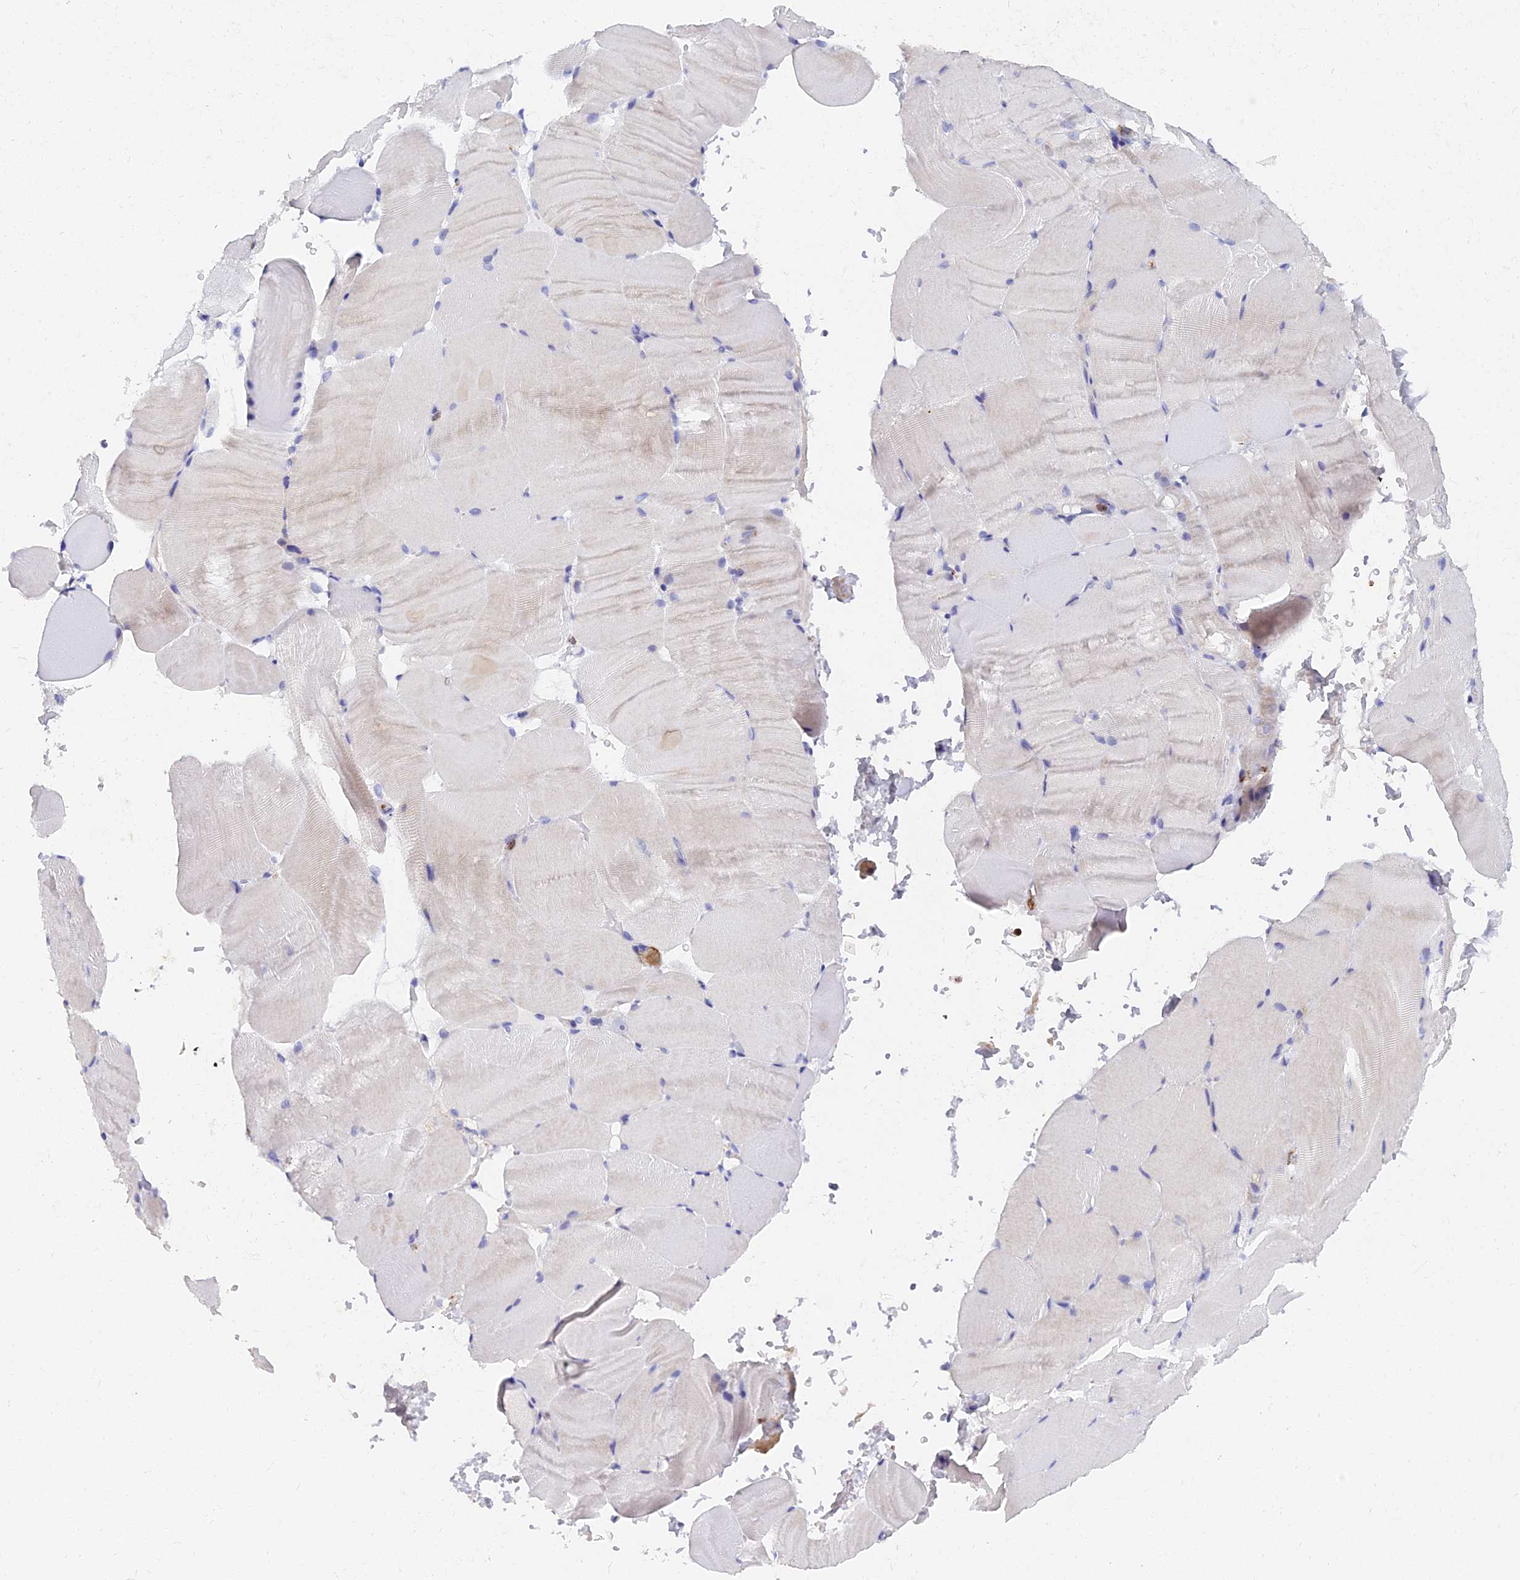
{"staining": {"intensity": "weak", "quantity": "<25%", "location": "cytoplasmic/membranous"}, "tissue": "skeletal muscle", "cell_type": "Myocytes", "image_type": "normal", "snomed": [{"axis": "morphology", "description": "Normal tissue, NOS"}, {"axis": "topography", "description": "Skeletal muscle"}, {"axis": "topography", "description": "Parathyroid gland"}], "caption": "IHC histopathology image of unremarkable skeletal muscle stained for a protein (brown), which reveals no staining in myocytes.", "gene": "VWC2L", "patient": {"sex": "female", "age": 37}}